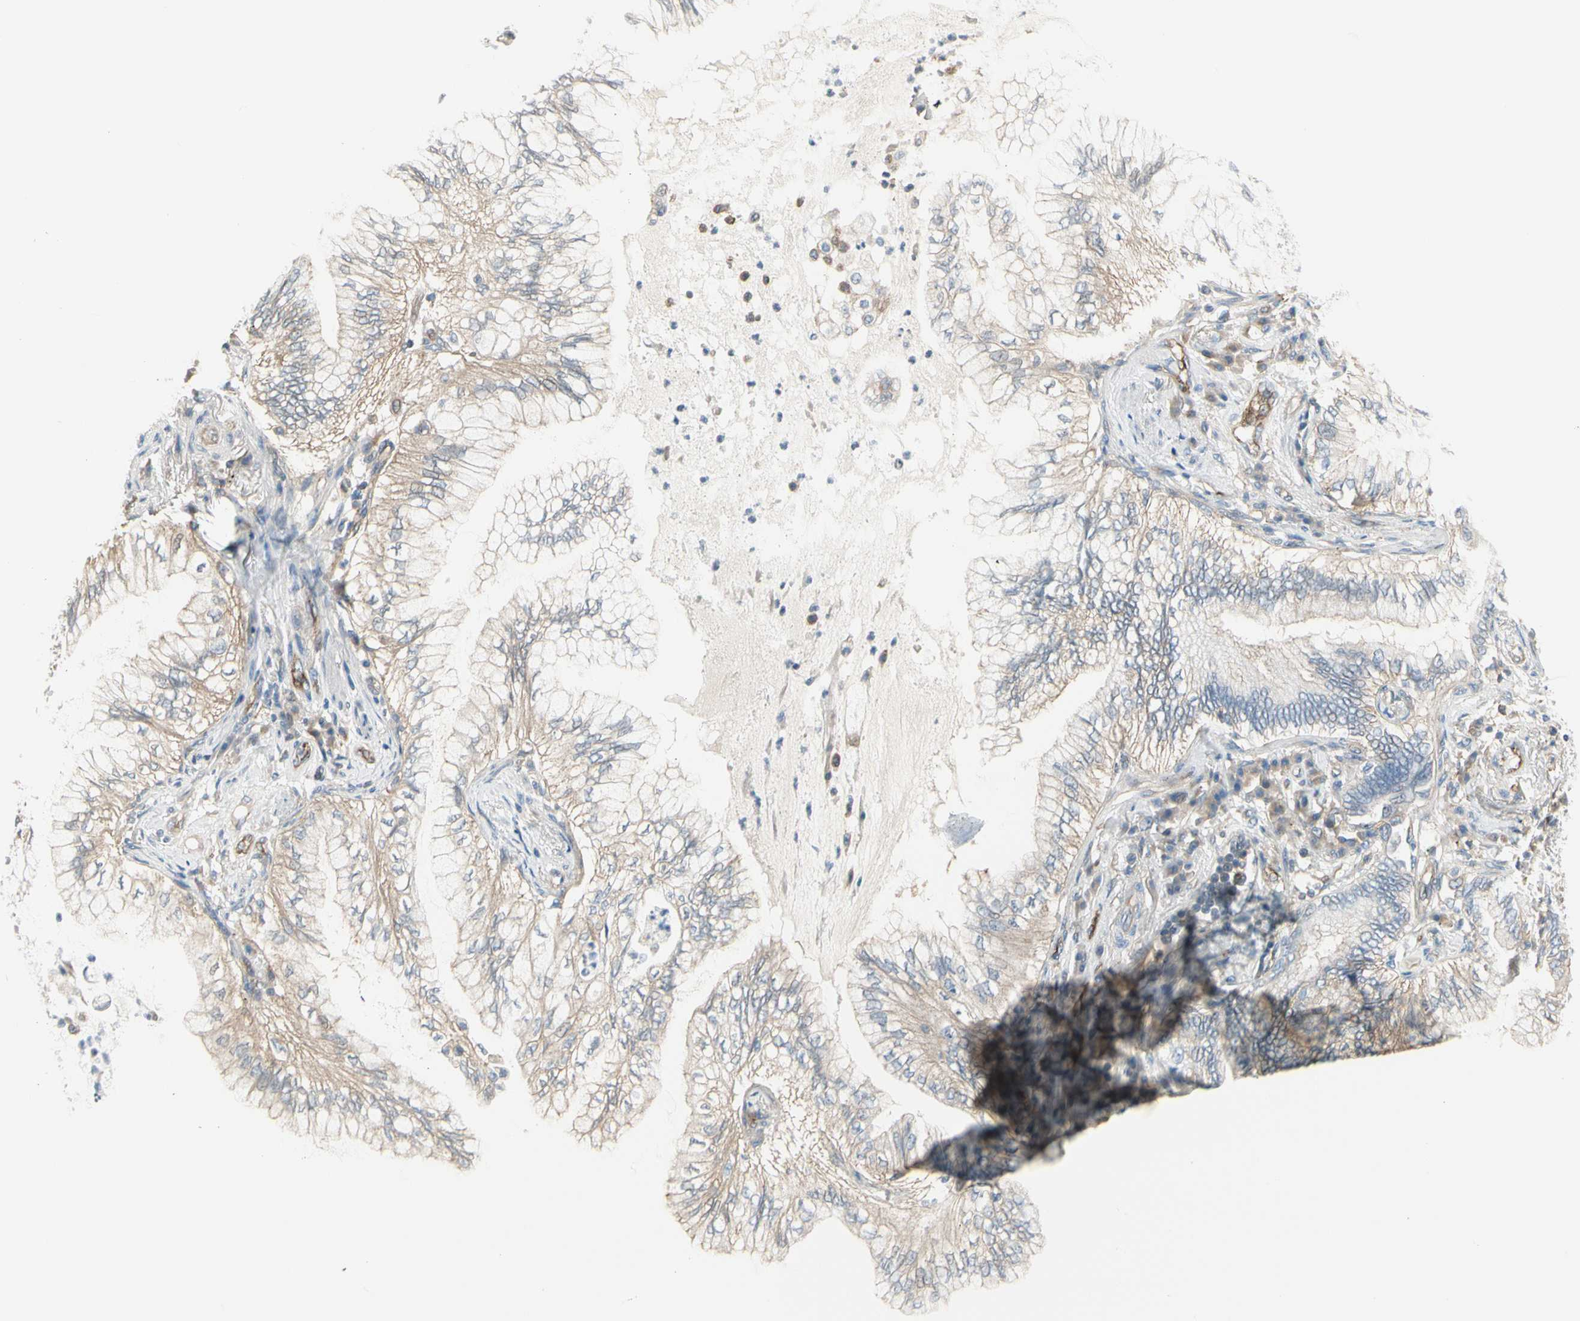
{"staining": {"intensity": "weak", "quantity": ">75%", "location": "cytoplasmic/membranous"}, "tissue": "lung cancer", "cell_type": "Tumor cells", "image_type": "cancer", "snomed": [{"axis": "morphology", "description": "Normal tissue, NOS"}, {"axis": "morphology", "description": "Adenocarcinoma, NOS"}, {"axis": "topography", "description": "Bronchus"}, {"axis": "topography", "description": "Lung"}], "caption": "Lung cancer (adenocarcinoma) was stained to show a protein in brown. There is low levels of weak cytoplasmic/membranous positivity in about >75% of tumor cells.", "gene": "AGFG1", "patient": {"sex": "female", "age": 70}}